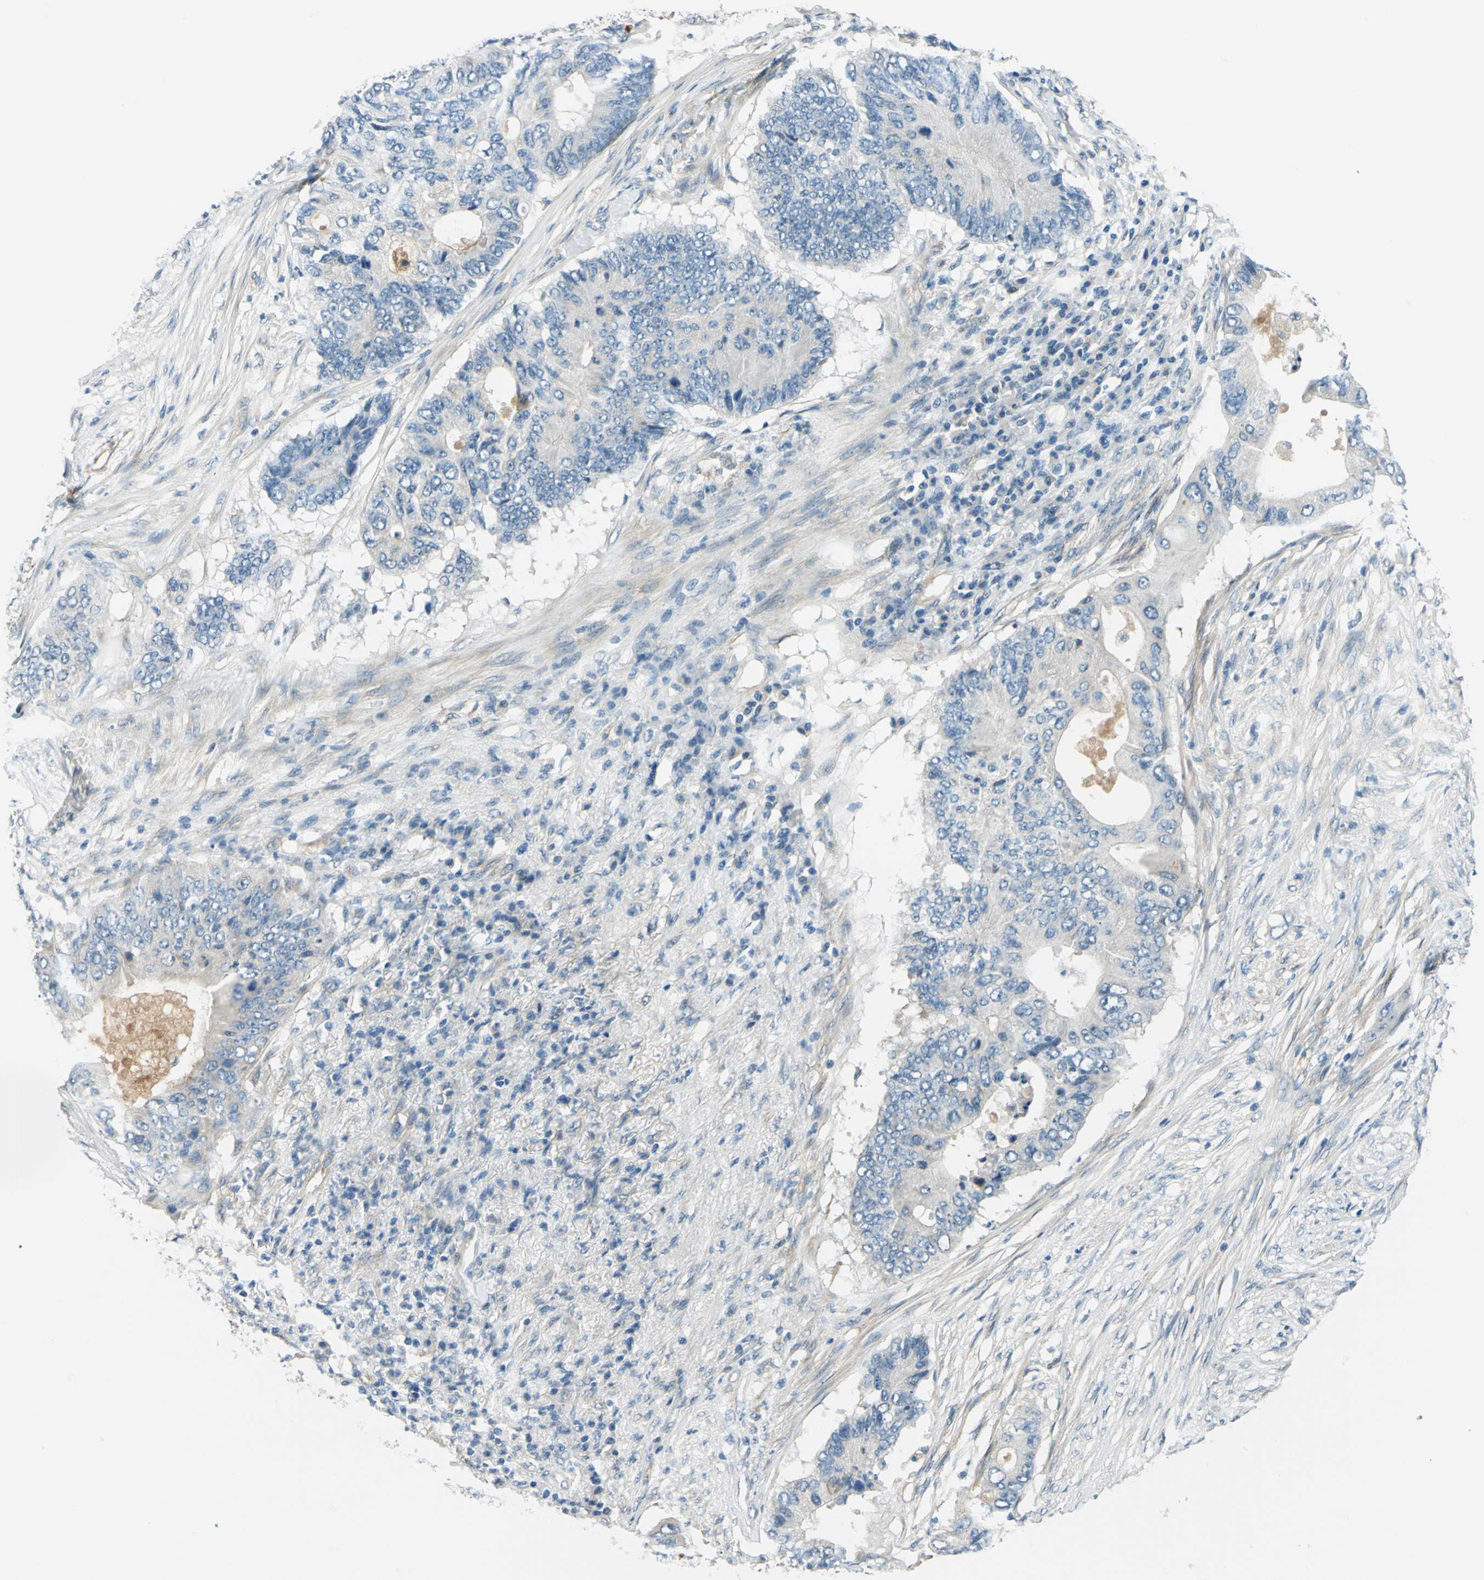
{"staining": {"intensity": "negative", "quantity": "none", "location": "none"}, "tissue": "colorectal cancer", "cell_type": "Tumor cells", "image_type": "cancer", "snomed": [{"axis": "morphology", "description": "Adenocarcinoma, NOS"}, {"axis": "topography", "description": "Colon"}], "caption": "Tumor cells are negative for brown protein staining in colorectal adenocarcinoma.", "gene": "CDC42EP1", "patient": {"sex": "male", "age": 71}}